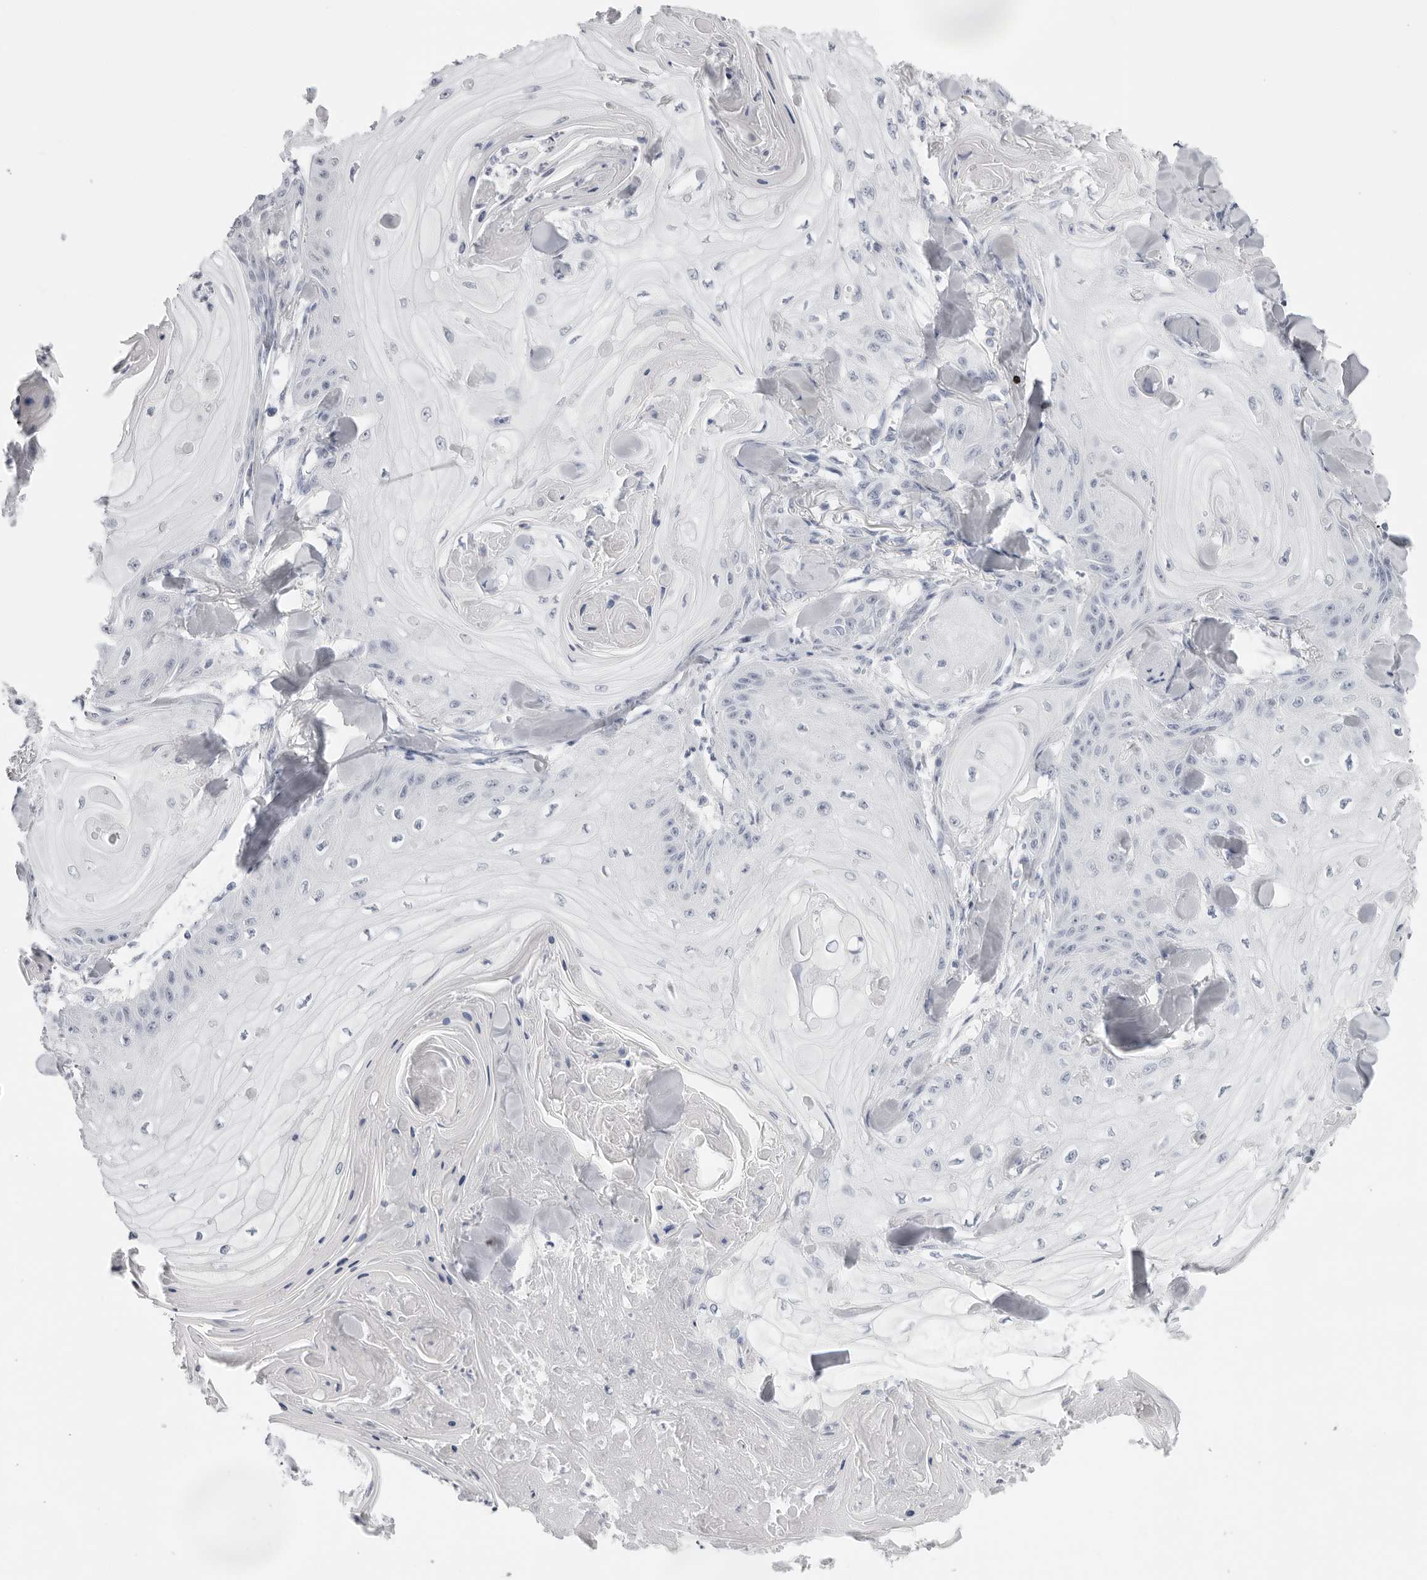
{"staining": {"intensity": "negative", "quantity": "none", "location": "none"}, "tissue": "skin cancer", "cell_type": "Tumor cells", "image_type": "cancer", "snomed": [{"axis": "morphology", "description": "Squamous cell carcinoma, NOS"}, {"axis": "topography", "description": "Skin"}], "caption": "DAB (3,3'-diaminobenzidine) immunohistochemical staining of human skin squamous cell carcinoma demonstrates no significant positivity in tumor cells.", "gene": "CST5", "patient": {"sex": "male", "age": 74}}